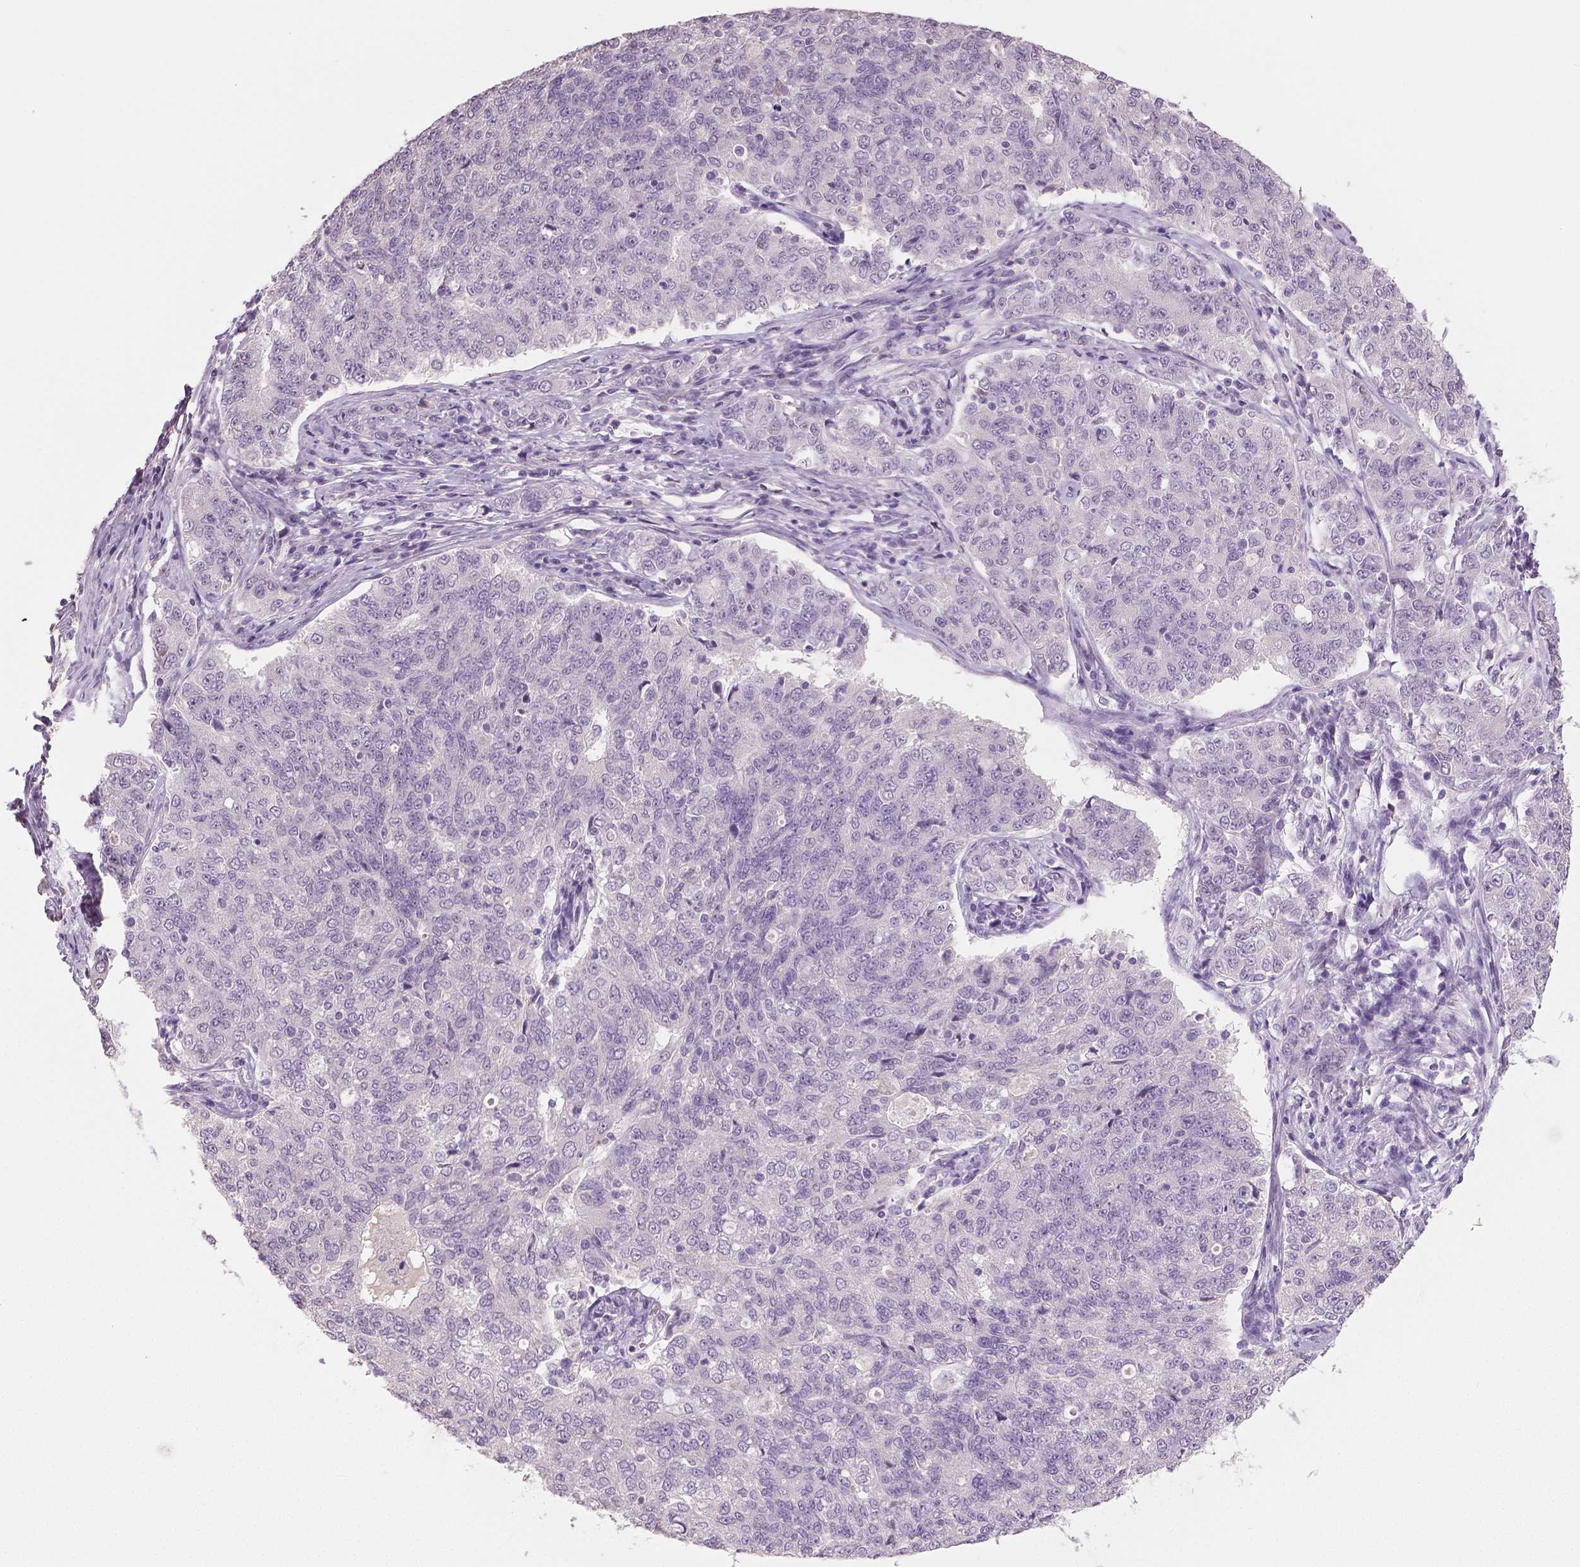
{"staining": {"intensity": "negative", "quantity": "none", "location": "none"}, "tissue": "endometrial cancer", "cell_type": "Tumor cells", "image_type": "cancer", "snomed": [{"axis": "morphology", "description": "Adenocarcinoma, NOS"}, {"axis": "topography", "description": "Endometrium"}], "caption": "Immunohistochemistry (IHC) of human endometrial cancer shows no positivity in tumor cells.", "gene": "NECAB1", "patient": {"sex": "female", "age": 43}}